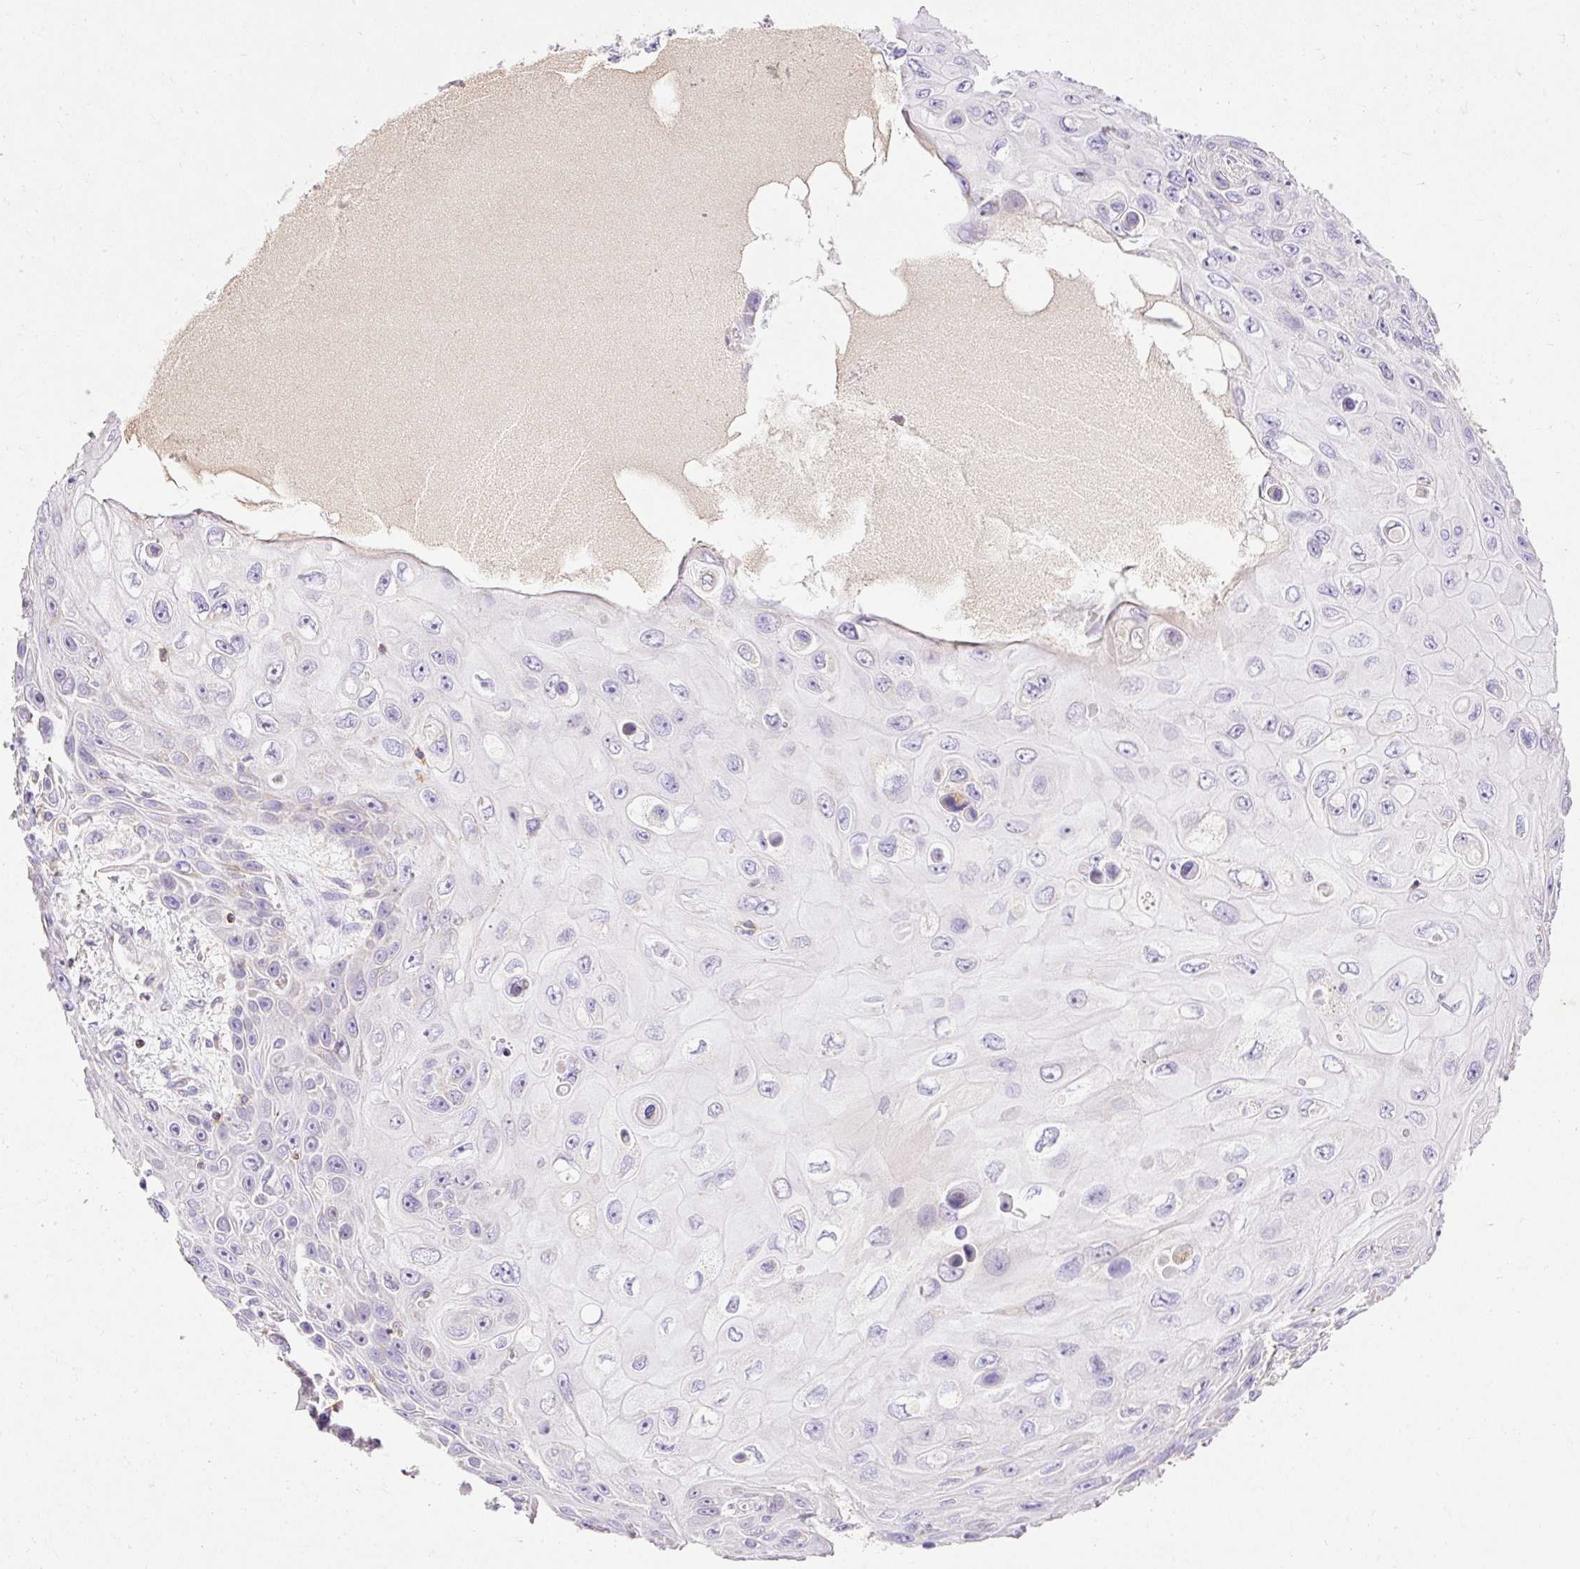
{"staining": {"intensity": "negative", "quantity": "none", "location": "none"}, "tissue": "skin cancer", "cell_type": "Tumor cells", "image_type": "cancer", "snomed": [{"axis": "morphology", "description": "Squamous cell carcinoma, NOS"}, {"axis": "topography", "description": "Skin"}], "caption": "A high-resolution micrograph shows immunohistochemistry staining of squamous cell carcinoma (skin), which shows no significant positivity in tumor cells.", "gene": "IMMT", "patient": {"sex": "male", "age": 82}}